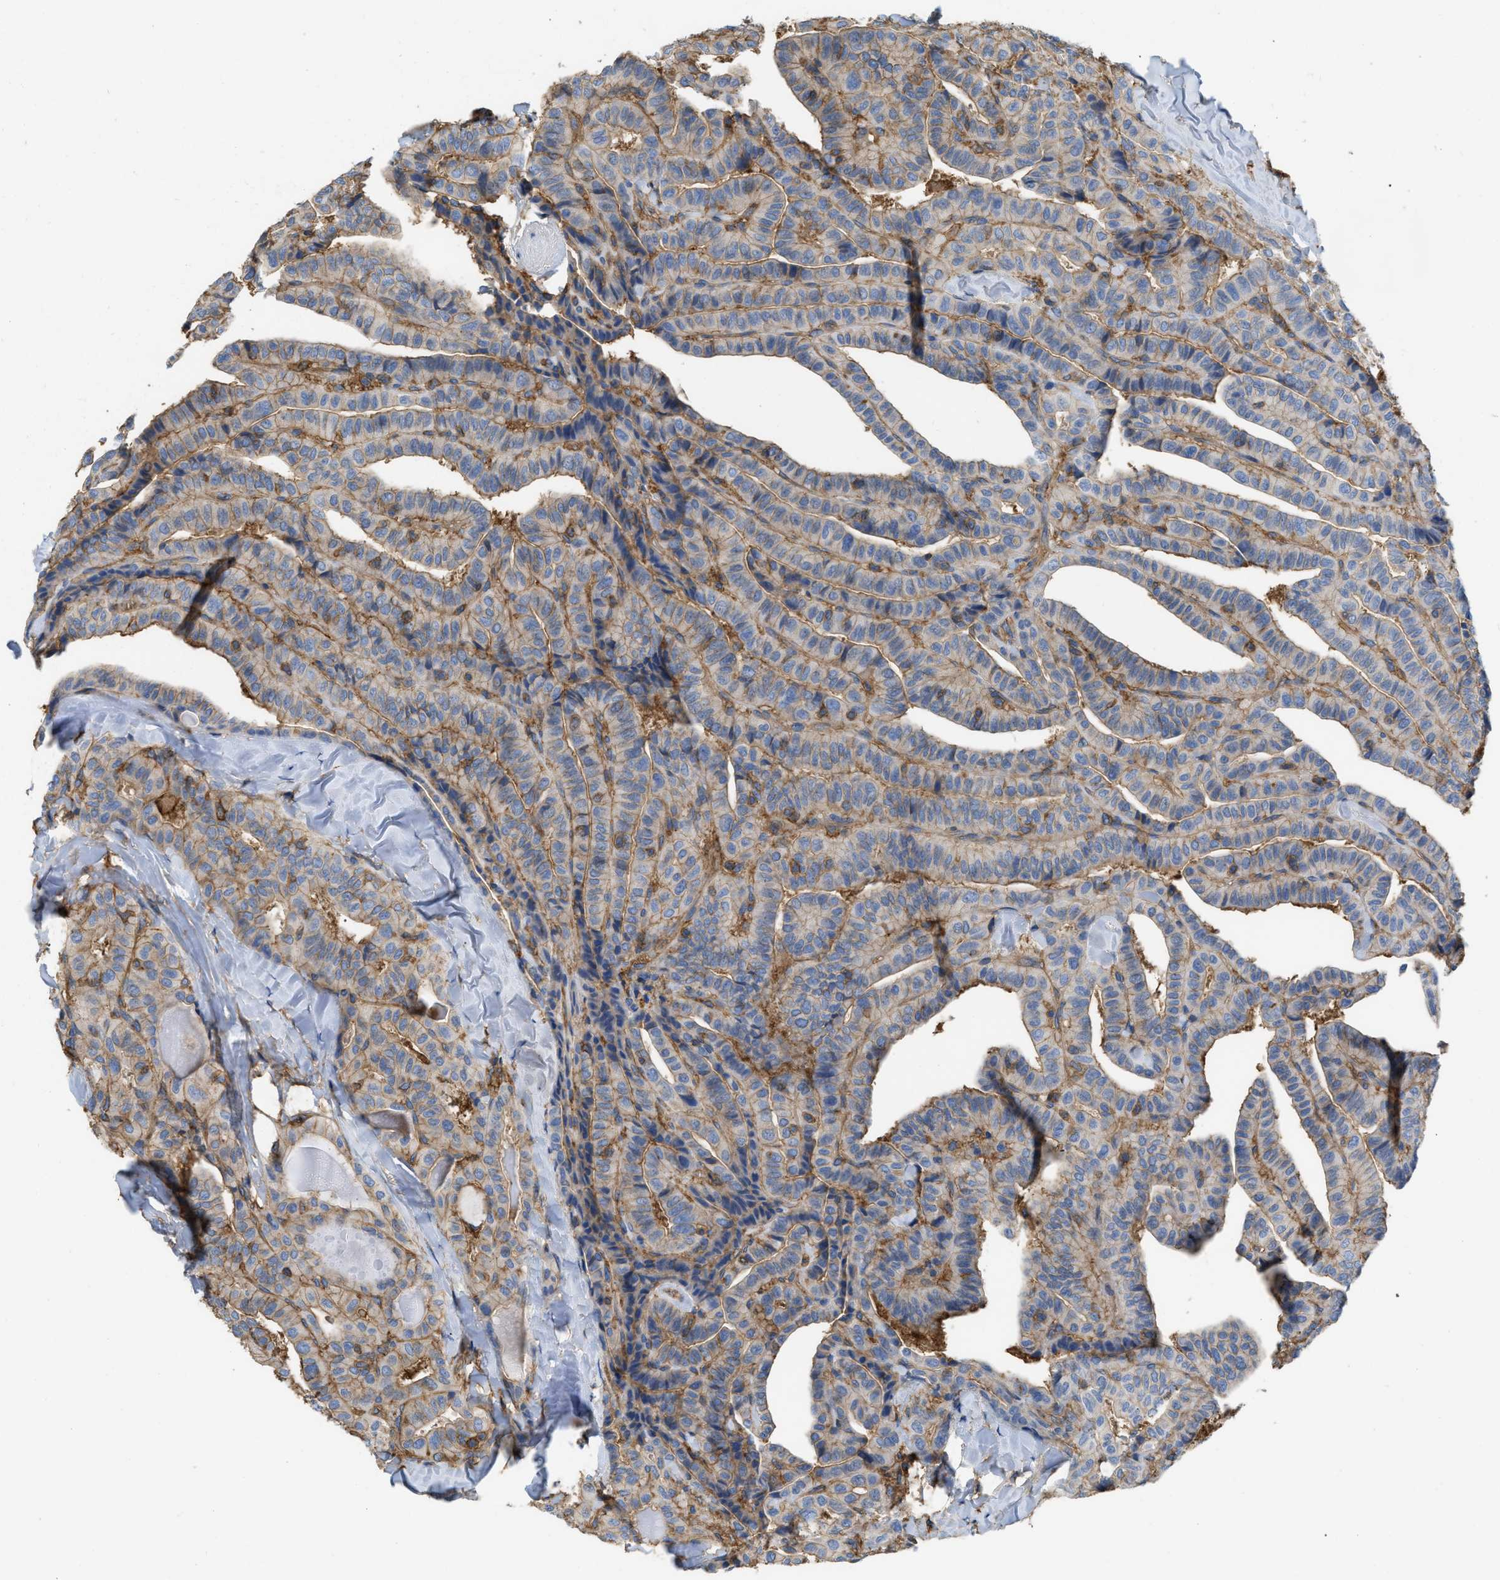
{"staining": {"intensity": "weak", "quantity": ">75%", "location": "cytoplasmic/membranous"}, "tissue": "thyroid cancer", "cell_type": "Tumor cells", "image_type": "cancer", "snomed": [{"axis": "morphology", "description": "Papillary adenocarcinoma, NOS"}, {"axis": "topography", "description": "Thyroid gland"}], "caption": "A brown stain labels weak cytoplasmic/membranous expression of a protein in thyroid papillary adenocarcinoma tumor cells.", "gene": "GNB4", "patient": {"sex": "male", "age": 77}}